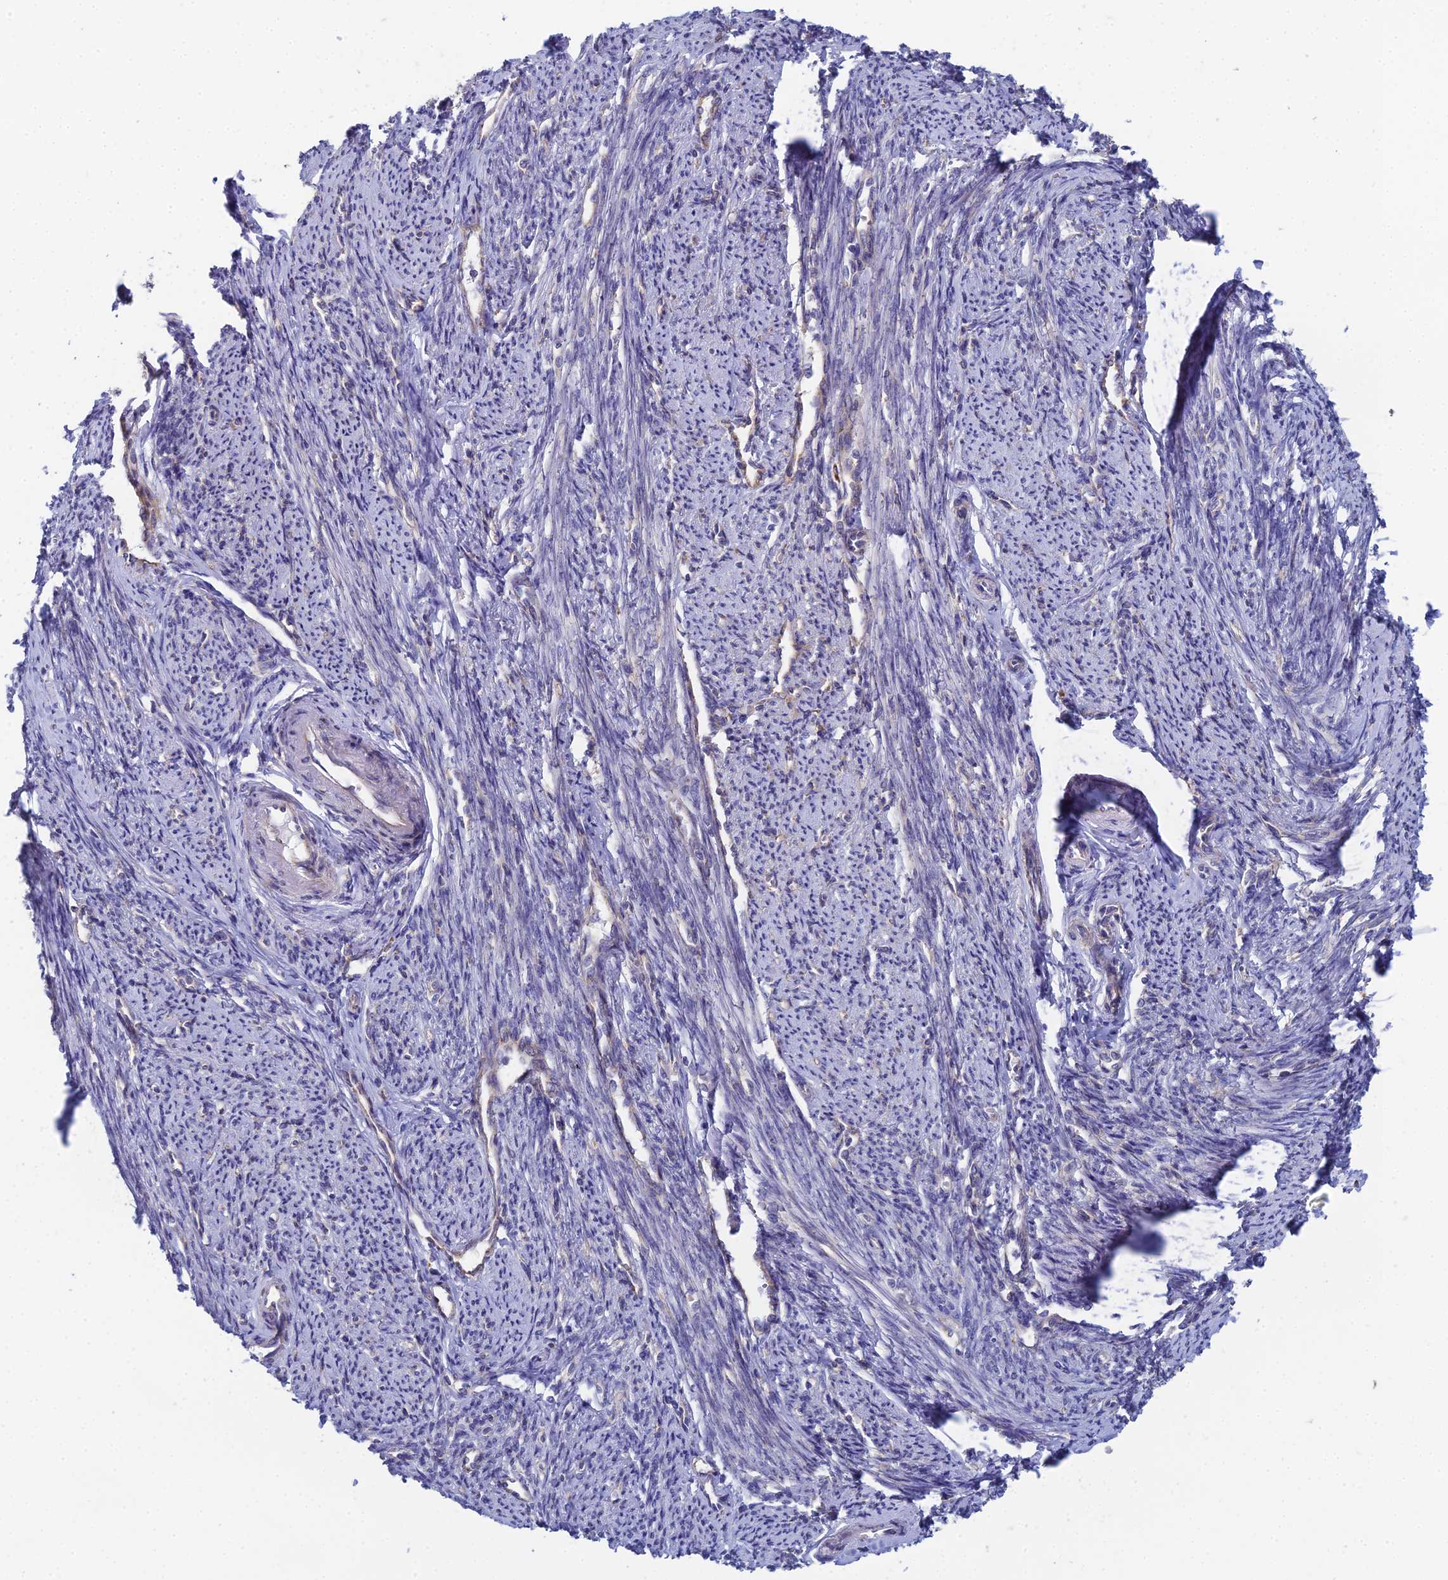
{"staining": {"intensity": "weak", "quantity": "25%-75%", "location": "cytoplasmic/membranous"}, "tissue": "smooth muscle", "cell_type": "Smooth muscle cells", "image_type": "normal", "snomed": [{"axis": "morphology", "description": "Normal tissue, NOS"}, {"axis": "topography", "description": "Smooth muscle"}, {"axis": "topography", "description": "Uterus"}], "caption": "Immunohistochemistry (DAB (3,3'-diaminobenzidine)) staining of unremarkable human smooth muscle shows weak cytoplasmic/membranous protein positivity in approximately 25%-75% of smooth muscle cells.", "gene": "CLCN3", "patient": {"sex": "female", "age": 59}}